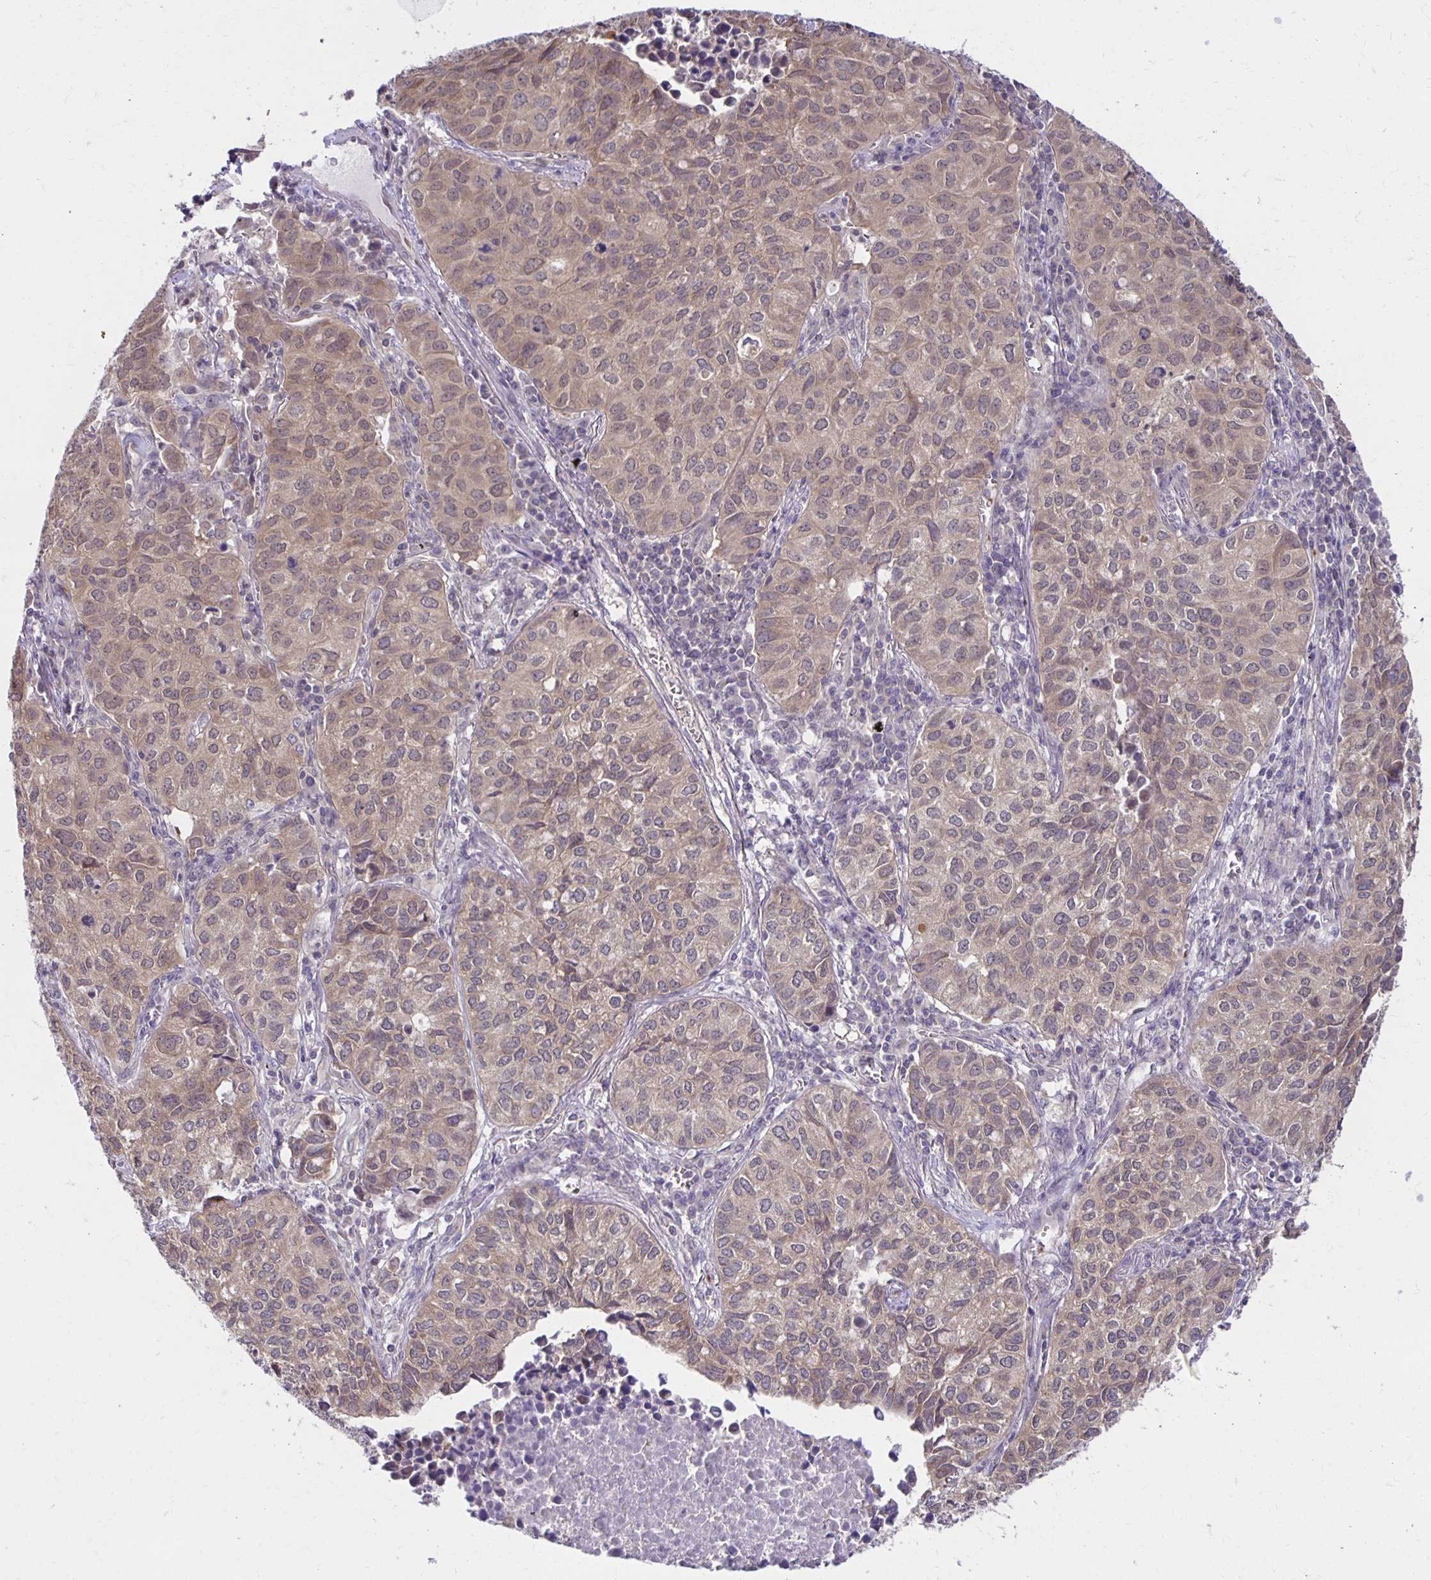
{"staining": {"intensity": "weak", "quantity": "25%-75%", "location": "cytoplasmic/membranous,nuclear"}, "tissue": "lung cancer", "cell_type": "Tumor cells", "image_type": "cancer", "snomed": [{"axis": "morphology", "description": "Adenocarcinoma, NOS"}, {"axis": "topography", "description": "Lung"}], "caption": "Adenocarcinoma (lung) stained with DAB (3,3'-diaminobenzidine) immunohistochemistry (IHC) demonstrates low levels of weak cytoplasmic/membranous and nuclear positivity in approximately 25%-75% of tumor cells. The staining is performed using DAB (3,3'-diaminobenzidine) brown chromogen to label protein expression. The nuclei are counter-stained blue using hematoxylin.", "gene": "MIEN1", "patient": {"sex": "female", "age": 50}}